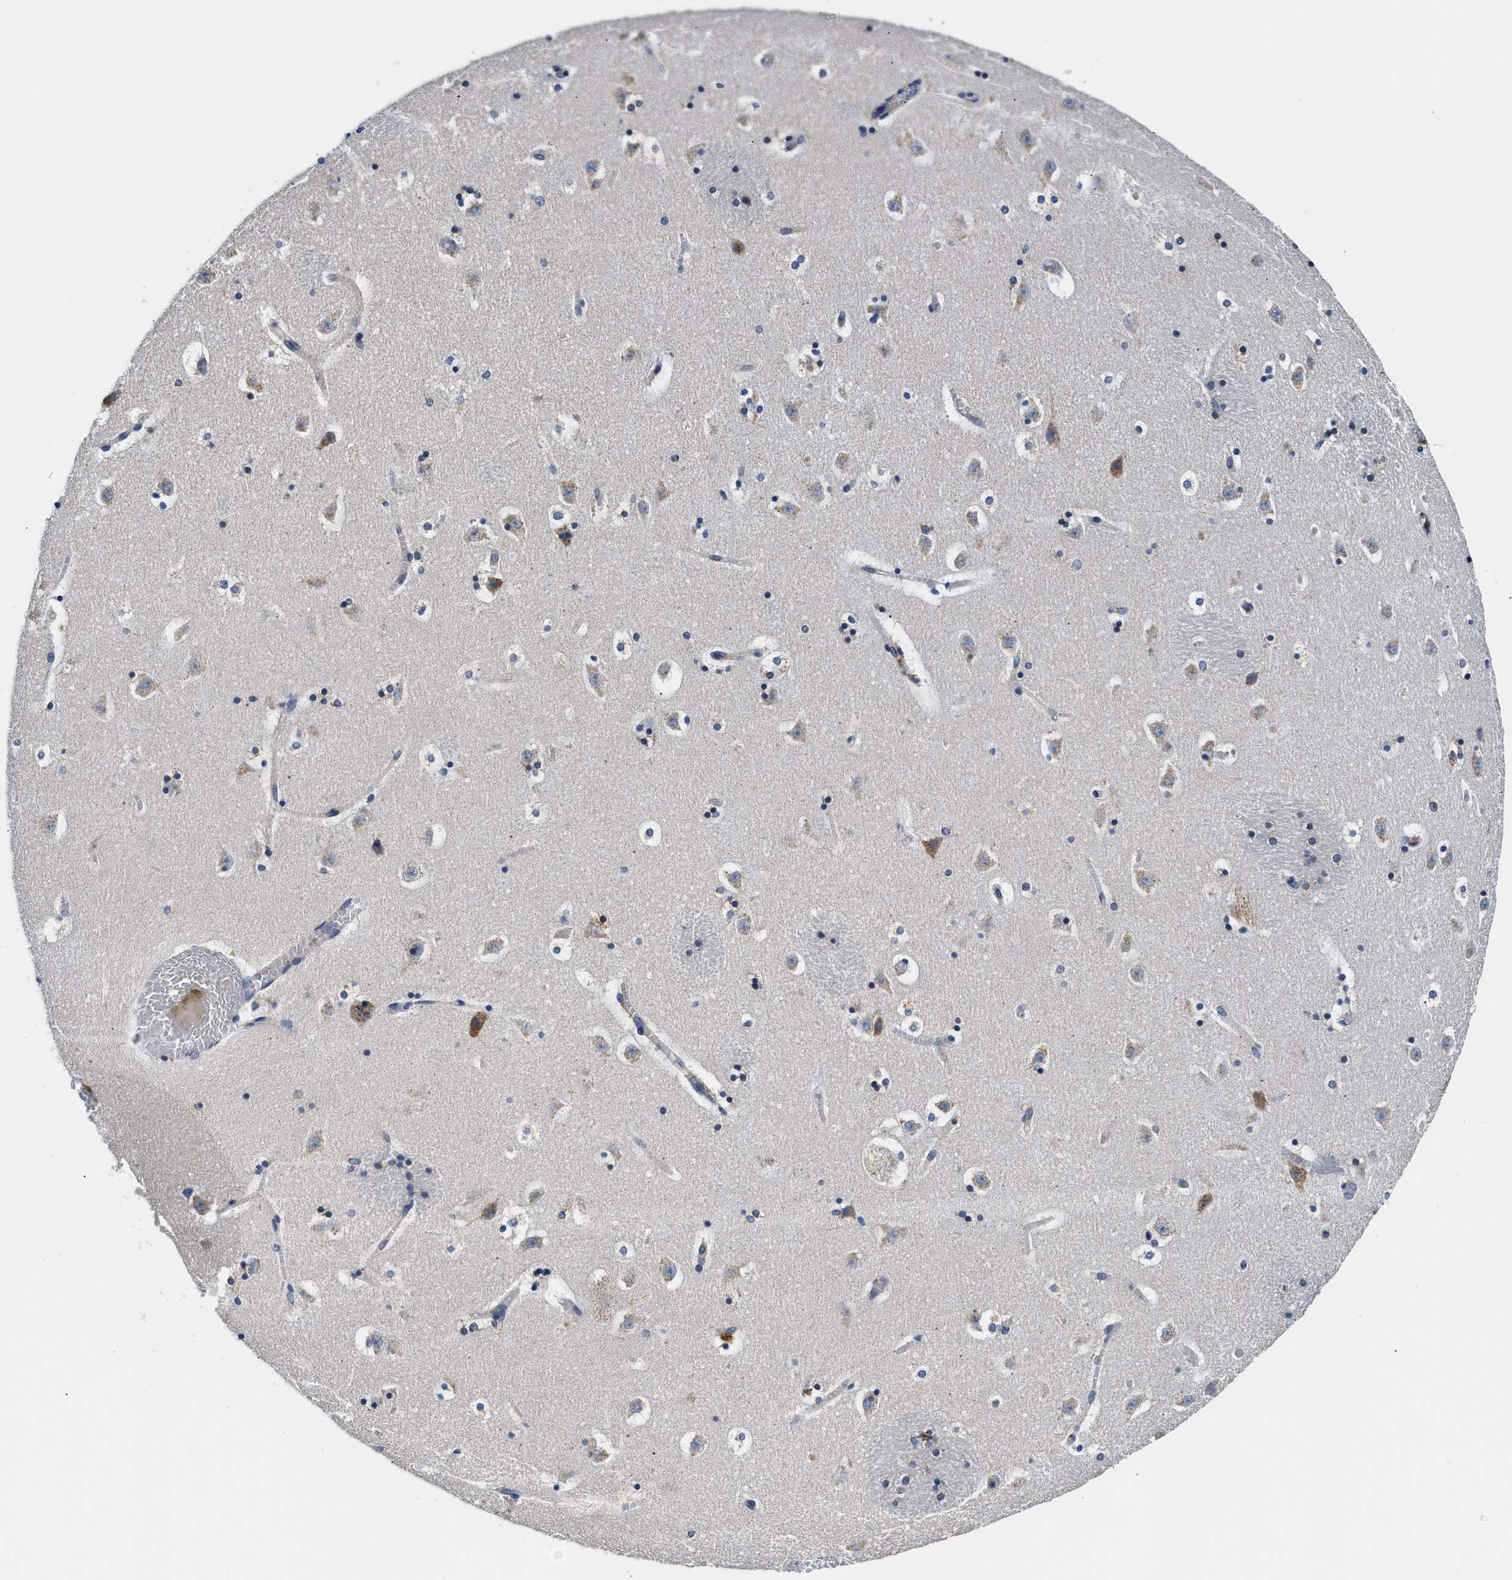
{"staining": {"intensity": "weak", "quantity": "<25%", "location": "cytoplasmic/membranous"}, "tissue": "caudate", "cell_type": "Glial cells", "image_type": "normal", "snomed": [{"axis": "morphology", "description": "Normal tissue, NOS"}, {"axis": "topography", "description": "Lateral ventricle wall"}], "caption": "Protein analysis of normal caudate exhibits no significant staining in glial cells. (DAB (3,3'-diaminobenzidine) IHC, high magnification).", "gene": "FAM185A", "patient": {"sex": "male", "age": 45}}